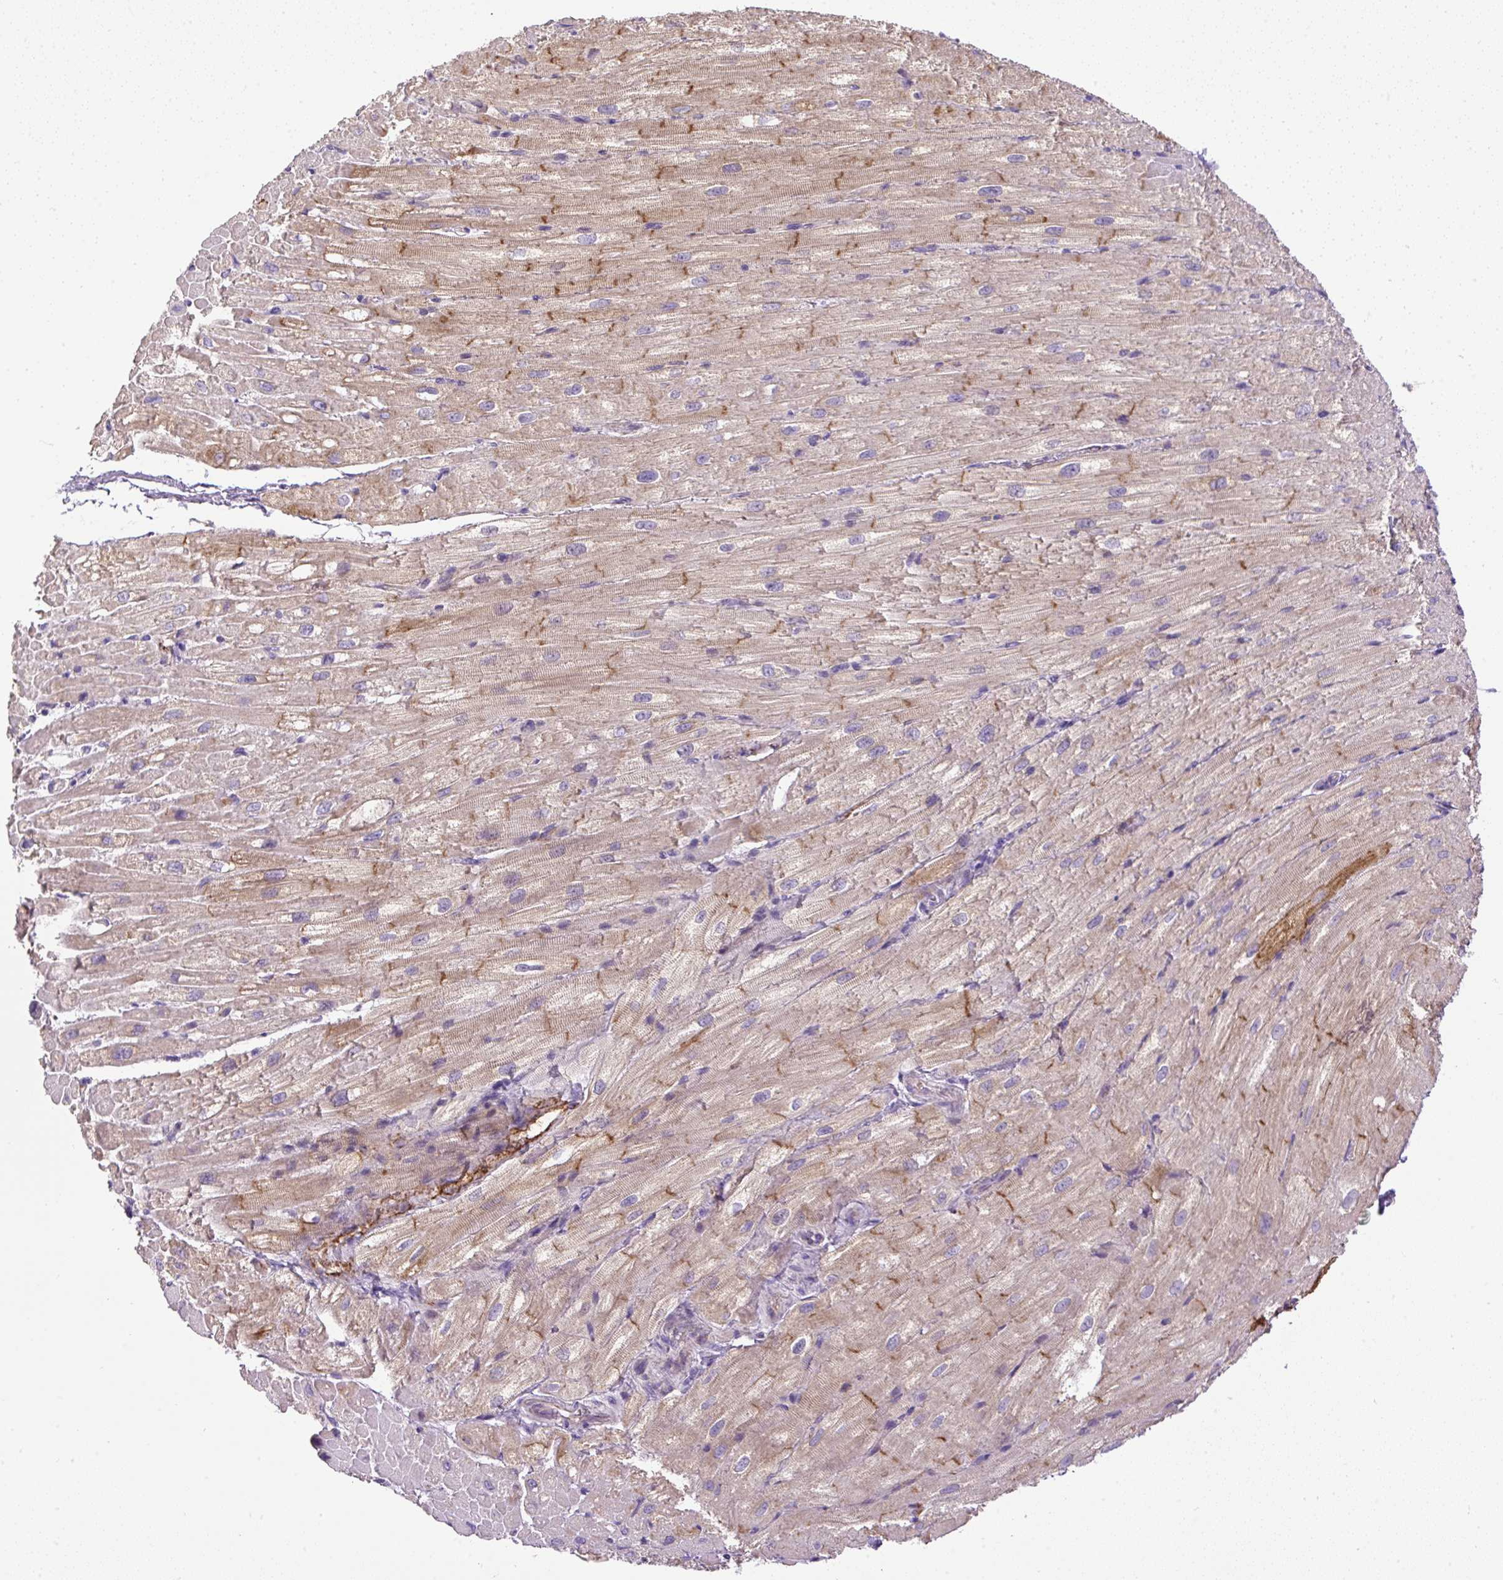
{"staining": {"intensity": "moderate", "quantity": "25%-75%", "location": "cytoplasmic/membranous"}, "tissue": "heart muscle", "cell_type": "Cardiomyocytes", "image_type": "normal", "snomed": [{"axis": "morphology", "description": "Normal tissue, NOS"}, {"axis": "topography", "description": "Heart"}], "caption": "Protein expression by IHC reveals moderate cytoplasmic/membranous expression in approximately 25%-75% of cardiomyocytes in normal heart muscle. Immunohistochemistry (ihc) stains the protein in brown and the nuclei are stained blue.", "gene": "LEFTY1", "patient": {"sex": "male", "age": 62}}